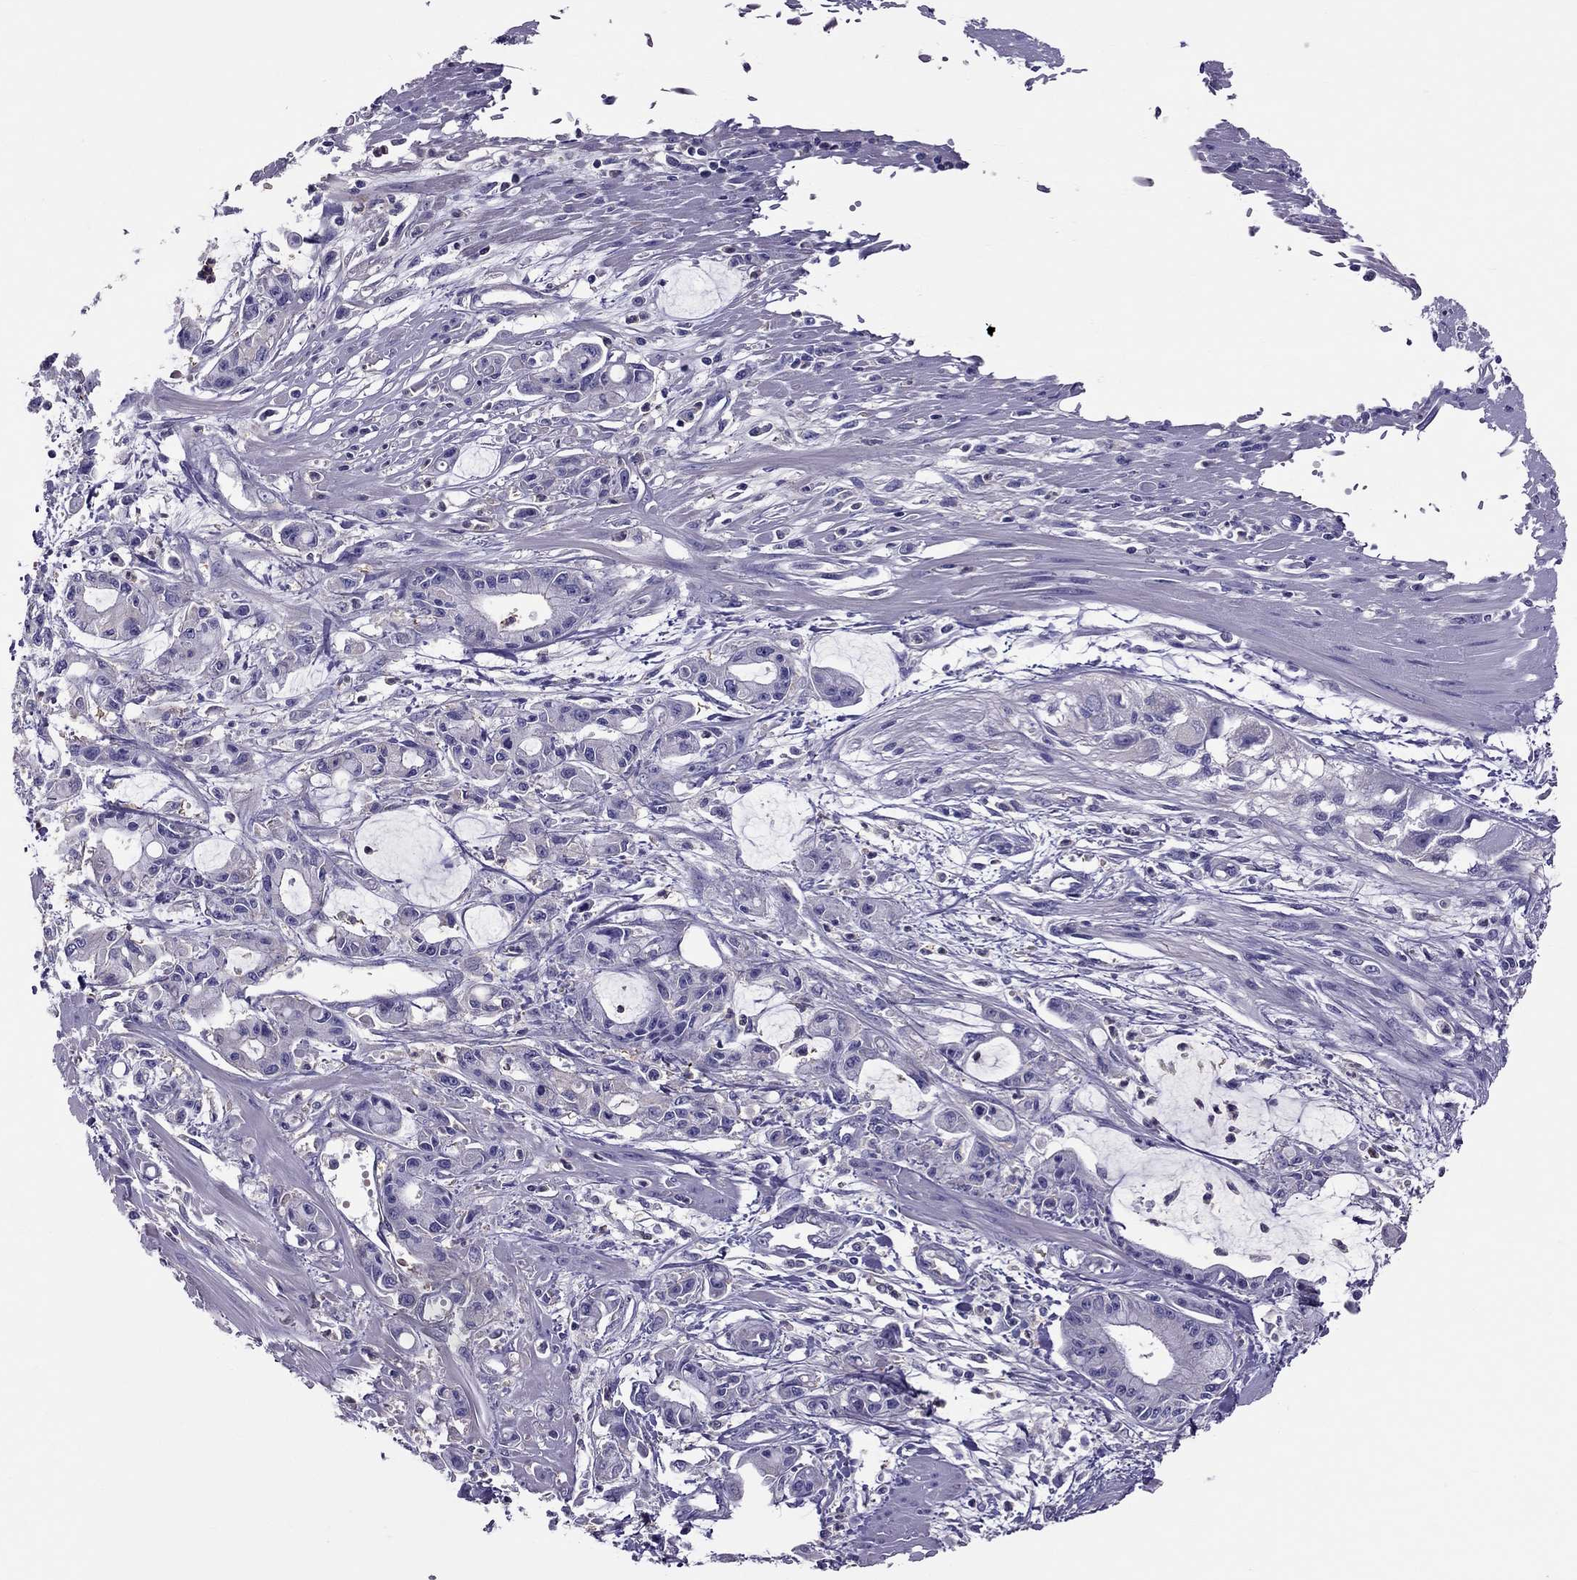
{"staining": {"intensity": "negative", "quantity": "none", "location": "none"}, "tissue": "pancreatic cancer", "cell_type": "Tumor cells", "image_type": "cancer", "snomed": [{"axis": "morphology", "description": "Adenocarcinoma, NOS"}, {"axis": "topography", "description": "Pancreas"}], "caption": "This photomicrograph is of pancreatic cancer stained with immunohistochemistry to label a protein in brown with the nuclei are counter-stained blue. There is no positivity in tumor cells.", "gene": "TEX22", "patient": {"sex": "male", "age": 48}}